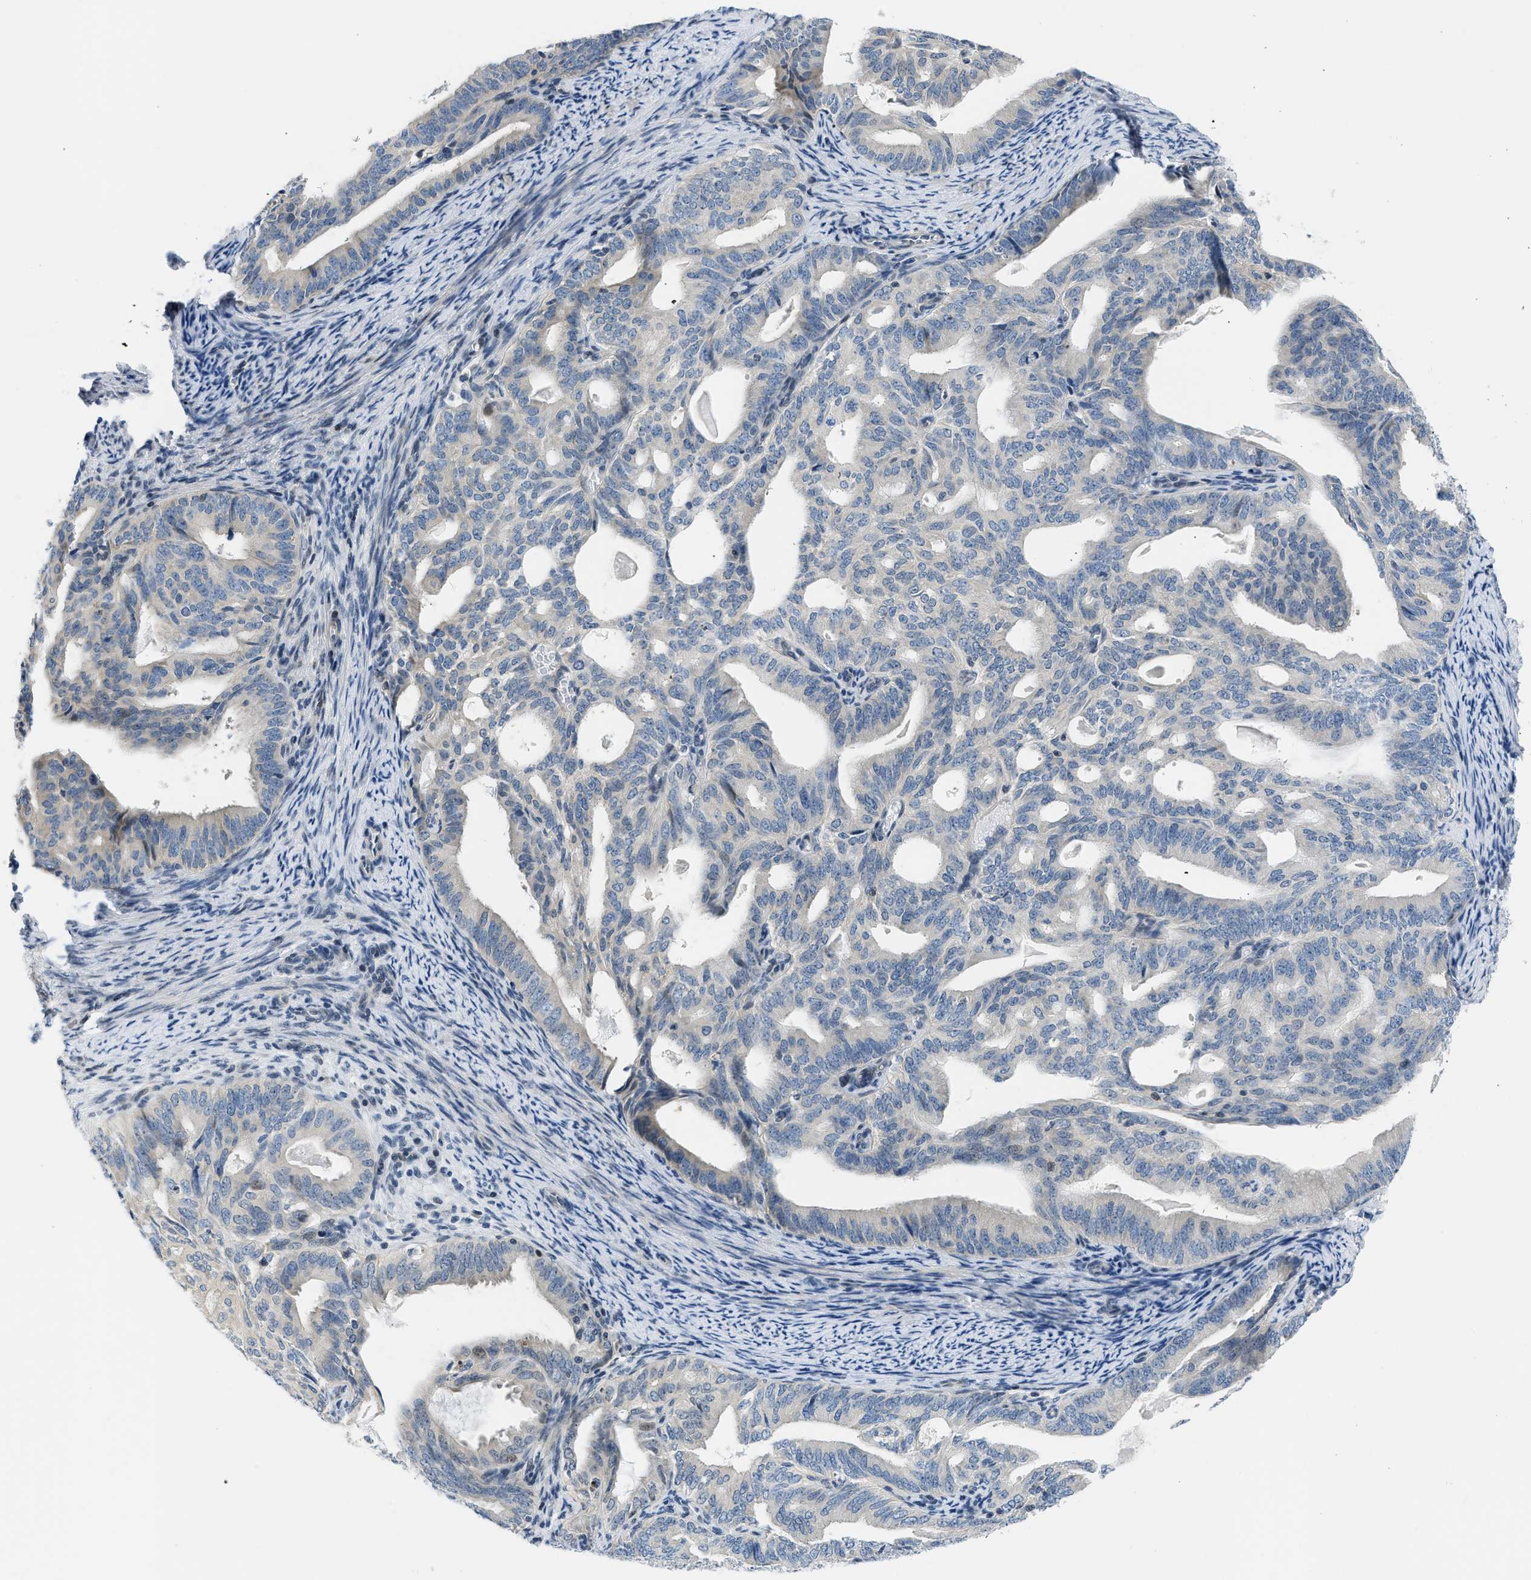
{"staining": {"intensity": "negative", "quantity": "none", "location": "none"}, "tissue": "endometrial cancer", "cell_type": "Tumor cells", "image_type": "cancer", "snomed": [{"axis": "morphology", "description": "Adenocarcinoma, NOS"}, {"axis": "topography", "description": "Endometrium"}], "caption": "This is a micrograph of immunohistochemistry staining of endometrial cancer, which shows no expression in tumor cells.", "gene": "OLIG3", "patient": {"sex": "female", "age": 58}}